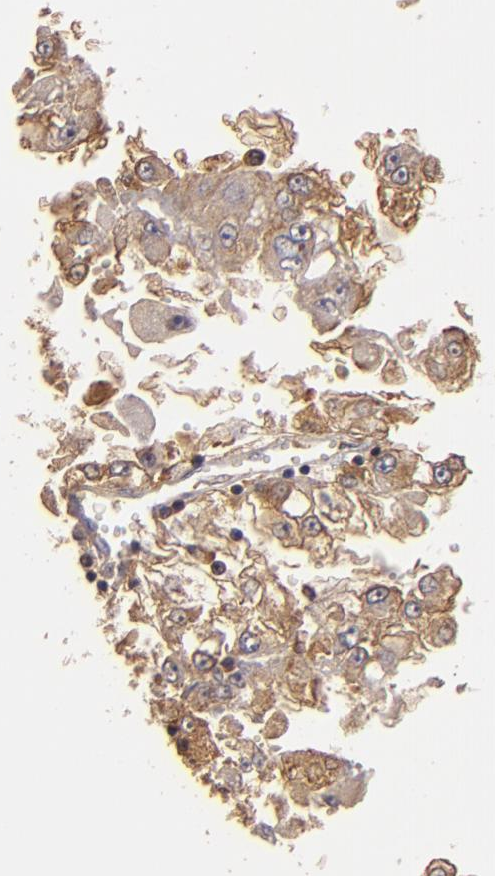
{"staining": {"intensity": "strong", "quantity": ">75%", "location": "cytoplasmic/membranous"}, "tissue": "renal cancer", "cell_type": "Tumor cells", "image_type": "cancer", "snomed": [{"axis": "morphology", "description": "Adenocarcinoma, NOS"}, {"axis": "topography", "description": "Kidney"}], "caption": "Human renal adenocarcinoma stained with a protein marker exhibits strong staining in tumor cells.", "gene": "PRKCD", "patient": {"sex": "female", "age": 83}}